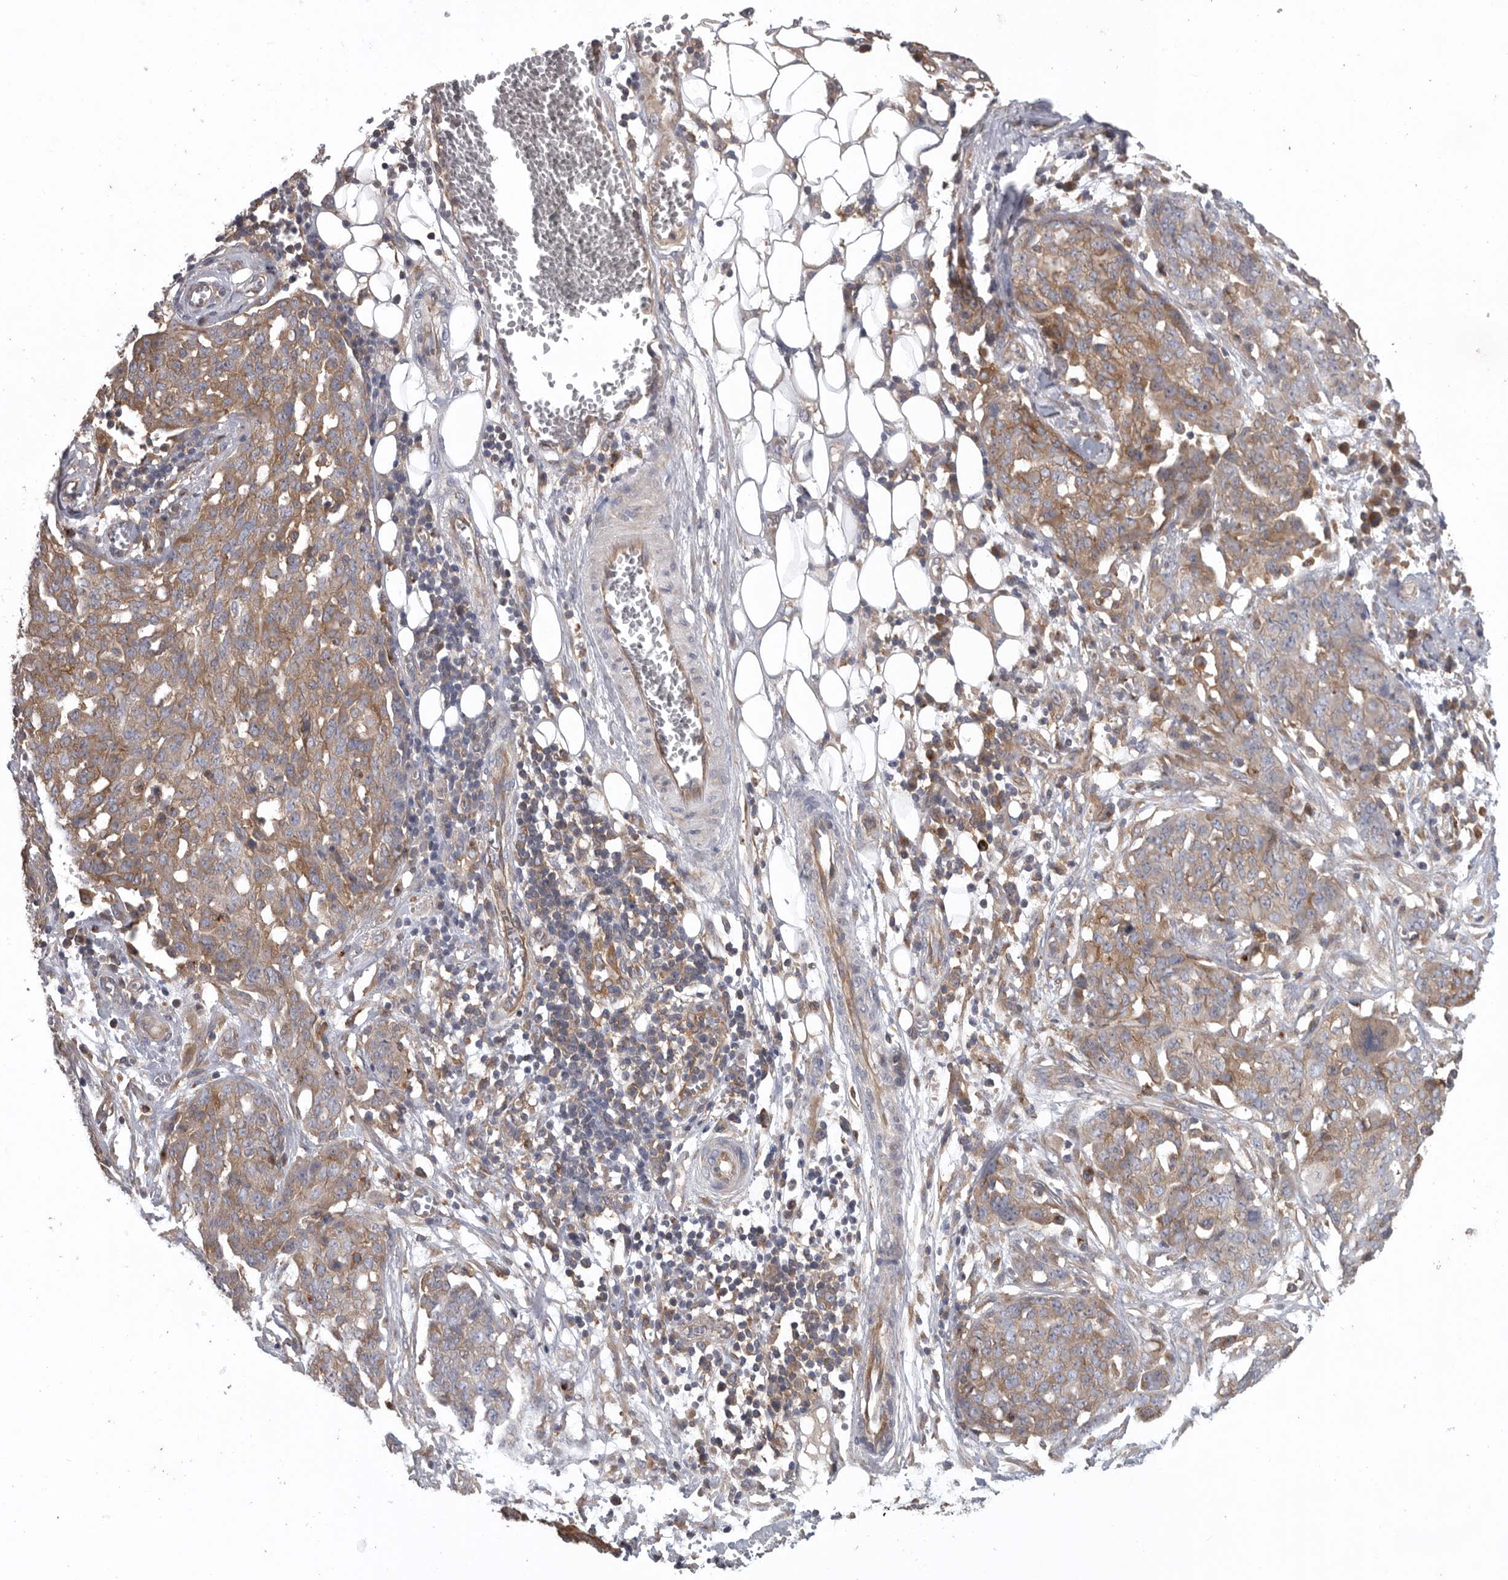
{"staining": {"intensity": "moderate", "quantity": ">75%", "location": "cytoplasmic/membranous"}, "tissue": "ovarian cancer", "cell_type": "Tumor cells", "image_type": "cancer", "snomed": [{"axis": "morphology", "description": "Cystadenocarcinoma, serous, NOS"}, {"axis": "topography", "description": "Soft tissue"}, {"axis": "topography", "description": "Ovary"}], "caption": "Brown immunohistochemical staining in ovarian cancer (serous cystadenocarcinoma) exhibits moderate cytoplasmic/membranous positivity in about >75% of tumor cells. Nuclei are stained in blue.", "gene": "C1orf109", "patient": {"sex": "female", "age": 57}}